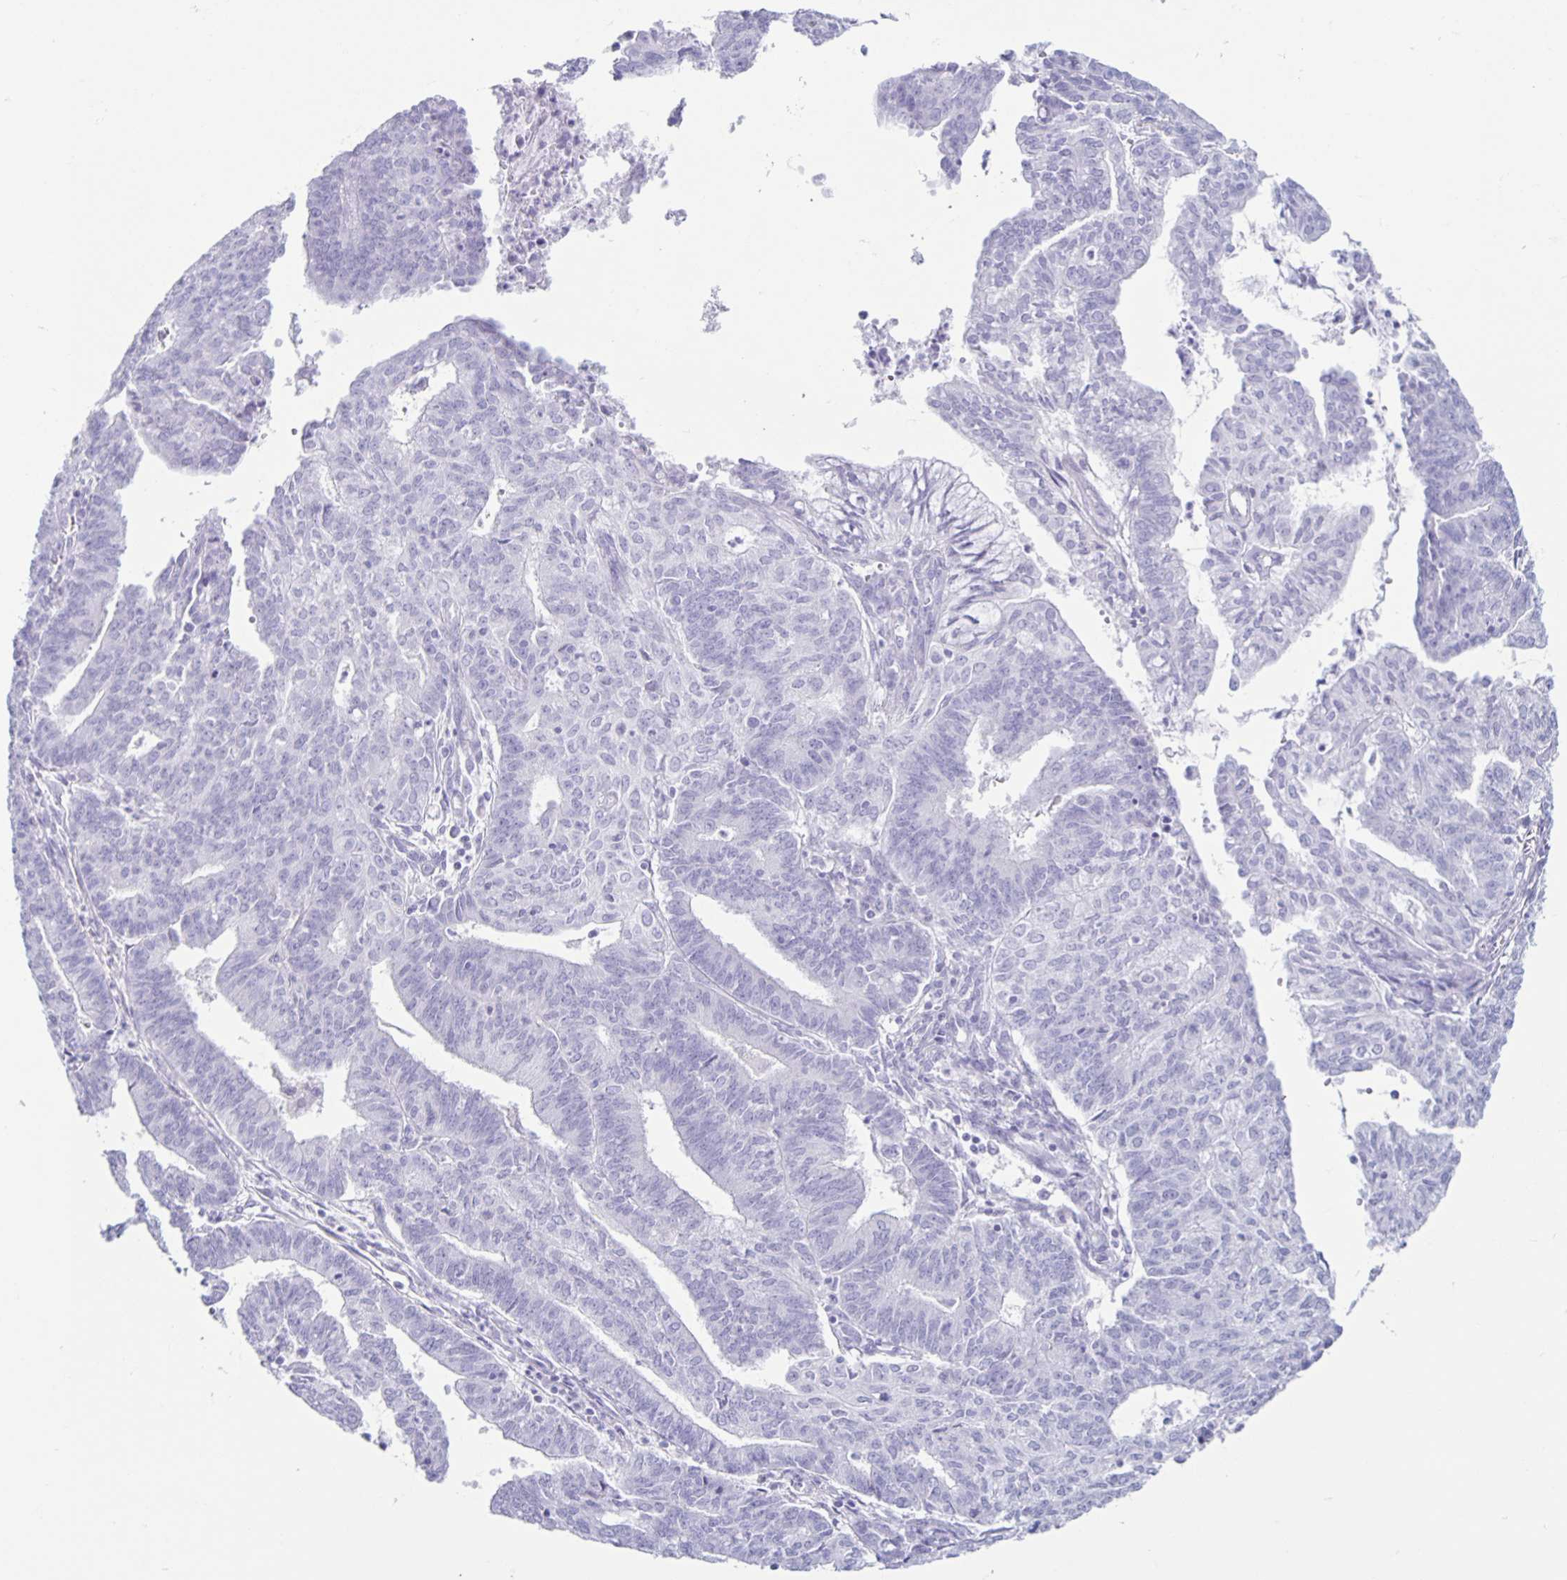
{"staining": {"intensity": "negative", "quantity": "none", "location": "none"}, "tissue": "endometrial cancer", "cell_type": "Tumor cells", "image_type": "cancer", "snomed": [{"axis": "morphology", "description": "Adenocarcinoma, NOS"}, {"axis": "topography", "description": "Endometrium"}], "caption": "This is an immunohistochemistry (IHC) image of human endometrial cancer. There is no staining in tumor cells.", "gene": "CT45A5", "patient": {"sex": "female", "age": 61}}